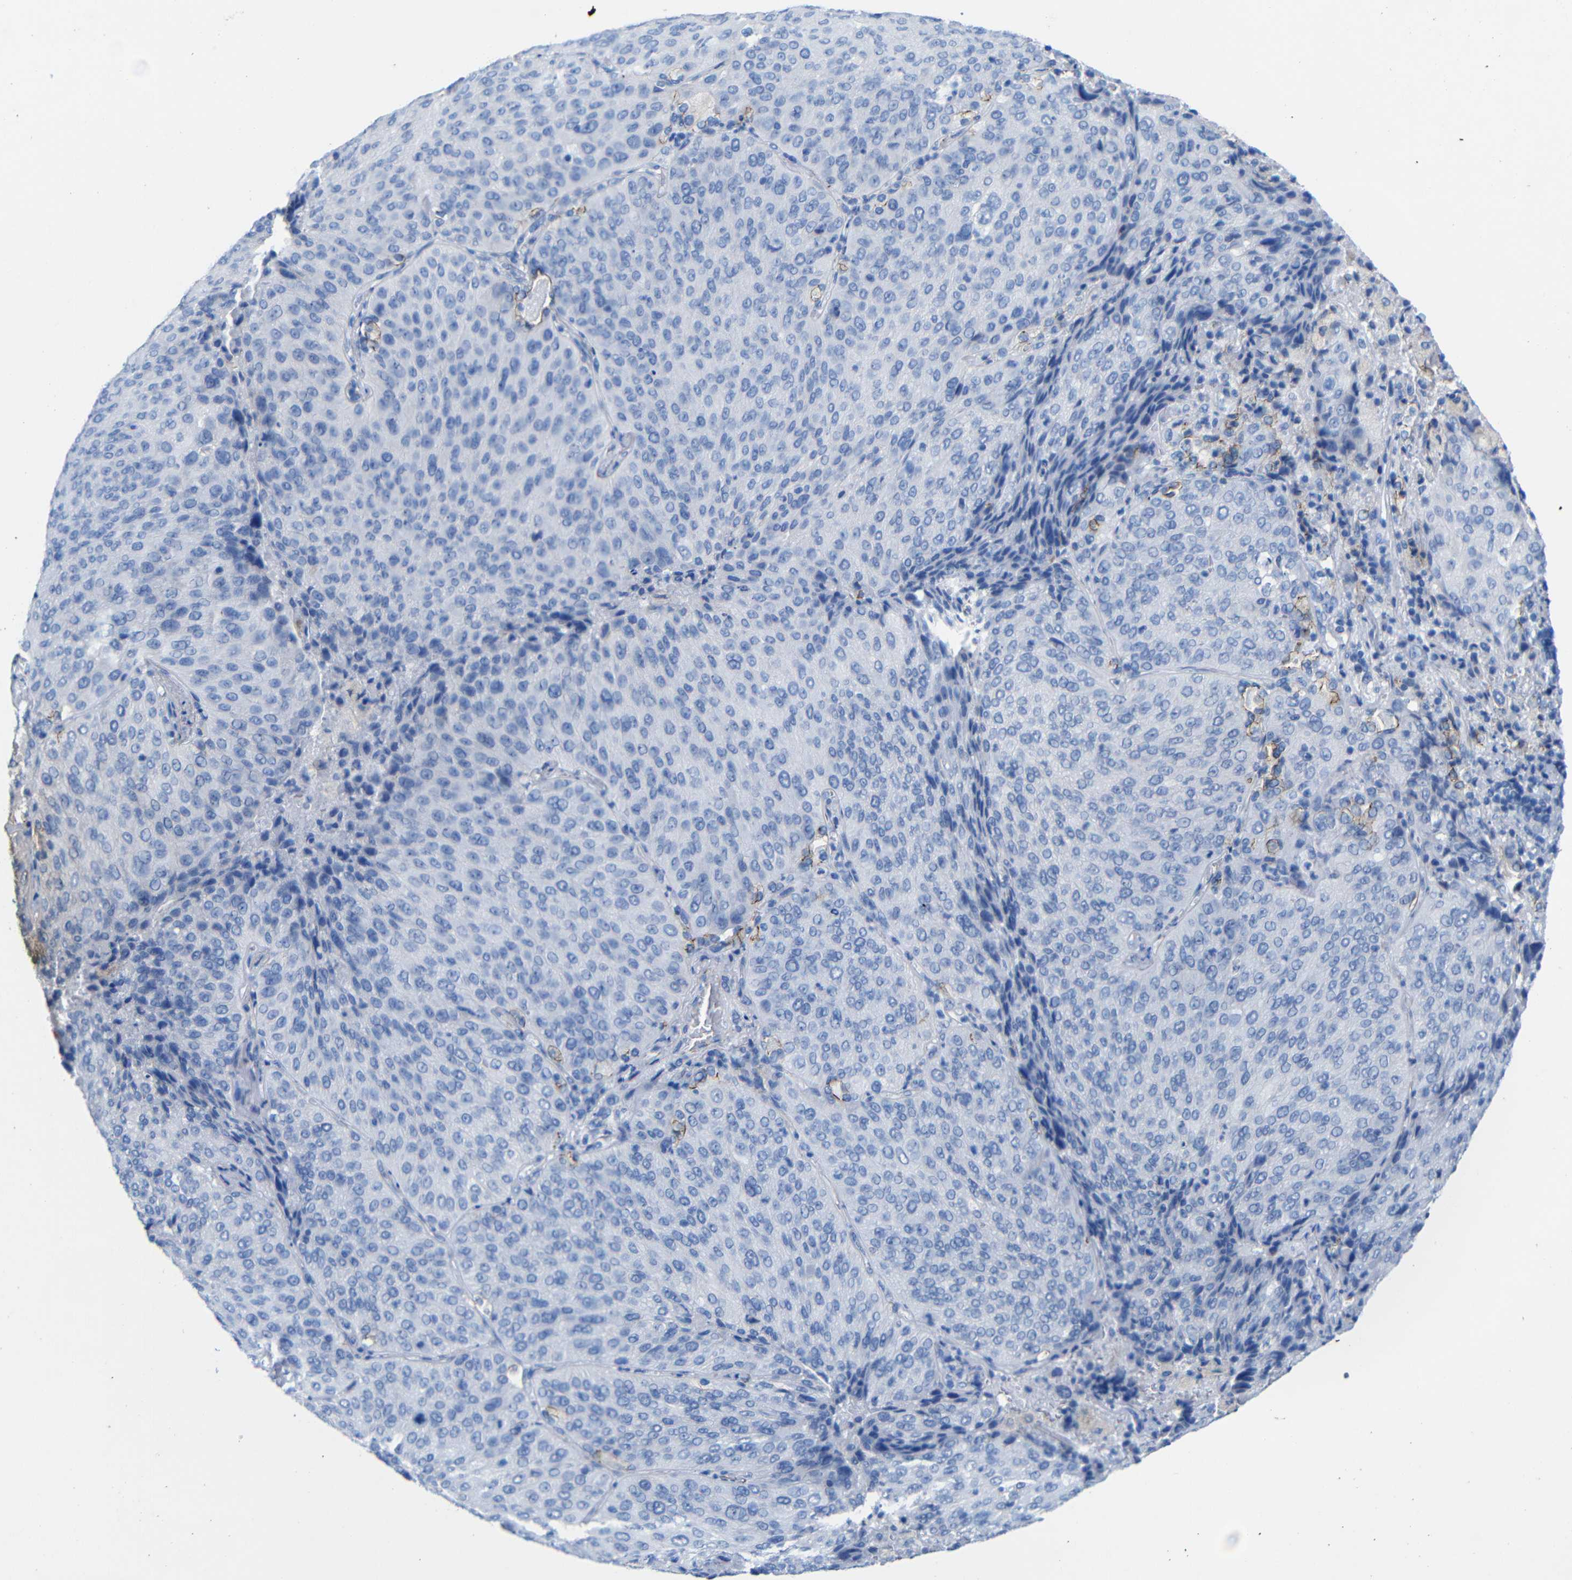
{"staining": {"intensity": "negative", "quantity": "none", "location": "none"}, "tissue": "lung cancer", "cell_type": "Tumor cells", "image_type": "cancer", "snomed": [{"axis": "morphology", "description": "Squamous cell carcinoma, NOS"}, {"axis": "topography", "description": "Lung"}], "caption": "Immunohistochemical staining of lung squamous cell carcinoma displays no significant expression in tumor cells.", "gene": "CGNL1", "patient": {"sex": "male", "age": 54}}